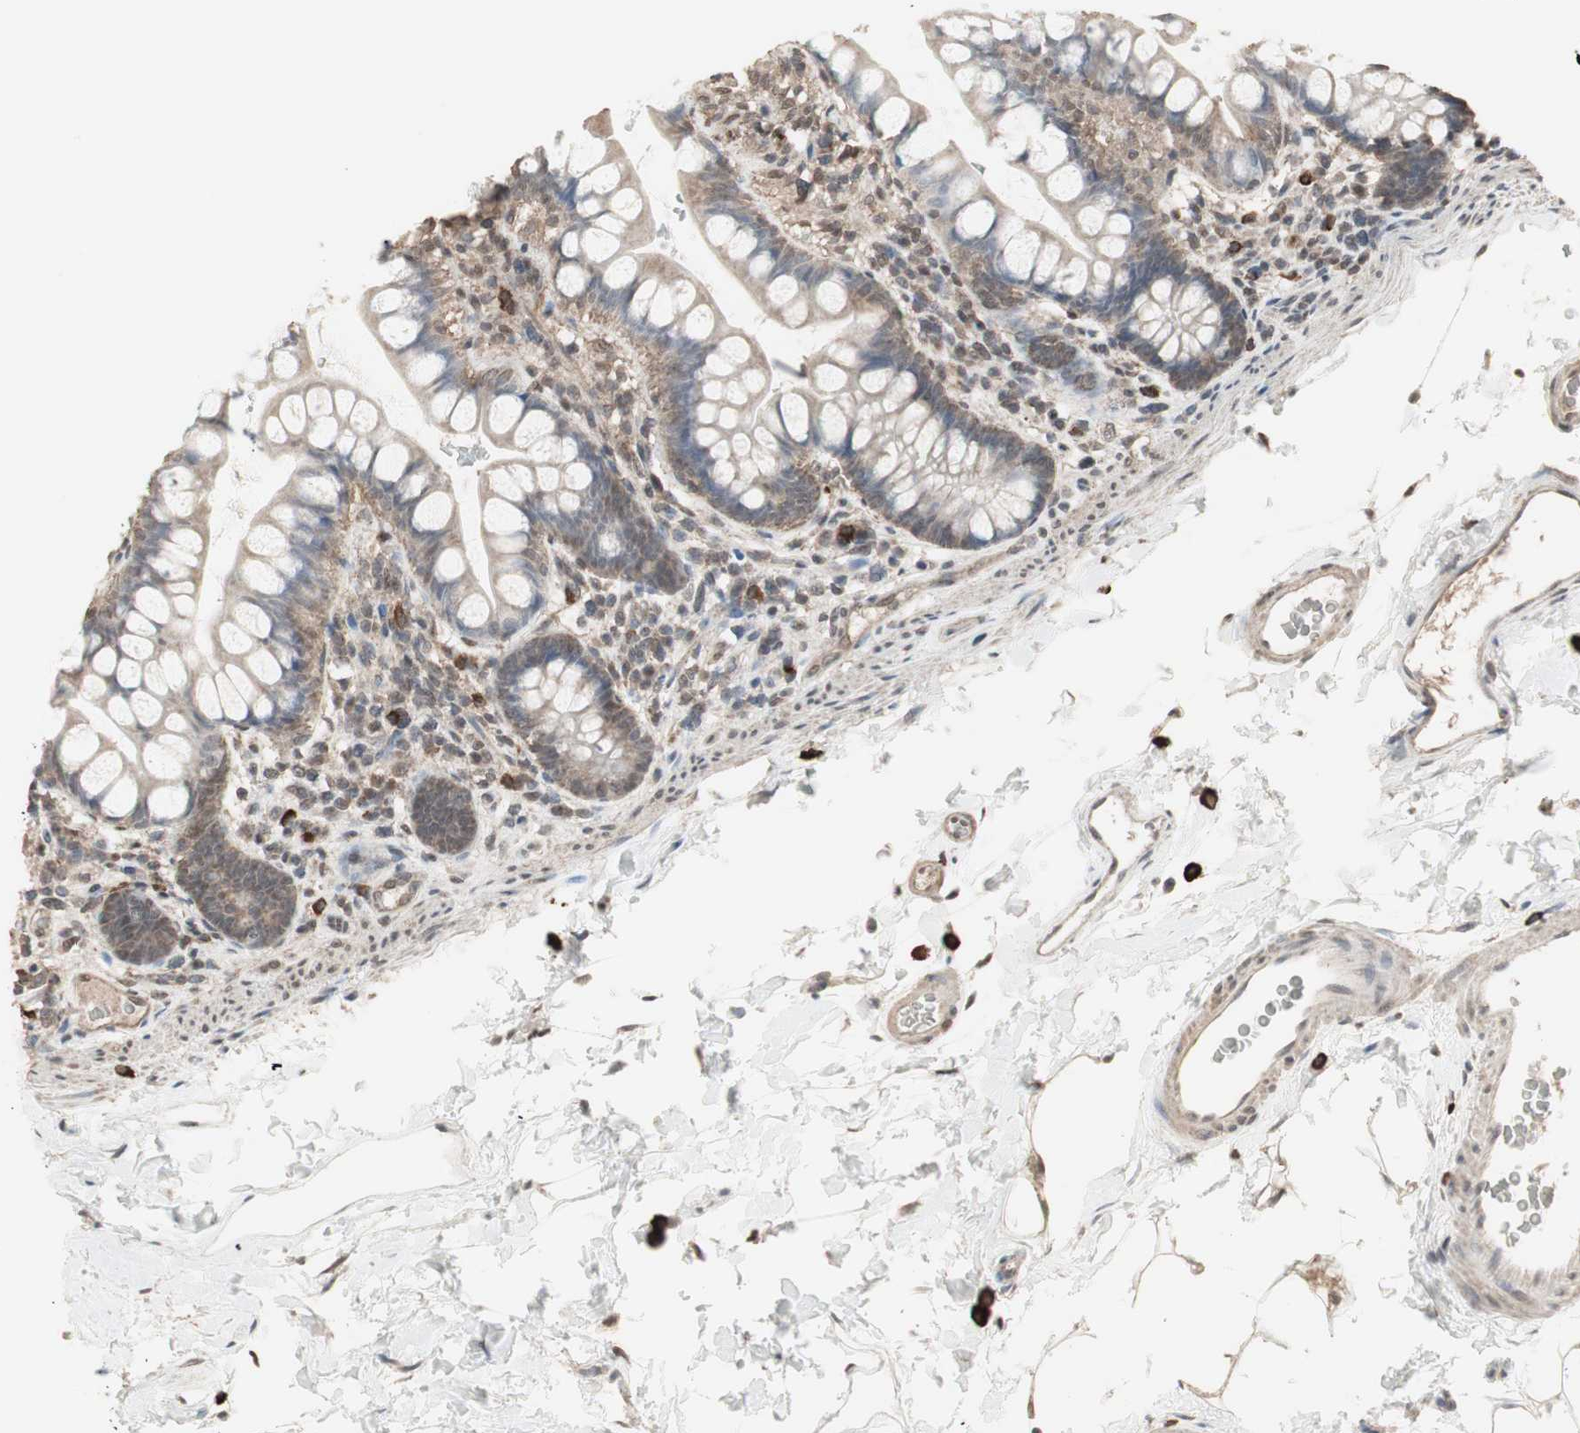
{"staining": {"intensity": "weak", "quantity": "25%-75%", "location": "cytoplasmic/membranous"}, "tissue": "small intestine", "cell_type": "Glandular cells", "image_type": "normal", "snomed": [{"axis": "morphology", "description": "Normal tissue, NOS"}, {"axis": "topography", "description": "Small intestine"}], "caption": "The photomicrograph demonstrates a brown stain indicating the presence of a protein in the cytoplasmic/membranous of glandular cells in small intestine. Immunohistochemistry stains the protein of interest in brown and the nuclei are stained blue.", "gene": "ZHX2", "patient": {"sex": "female", "age": 58}}